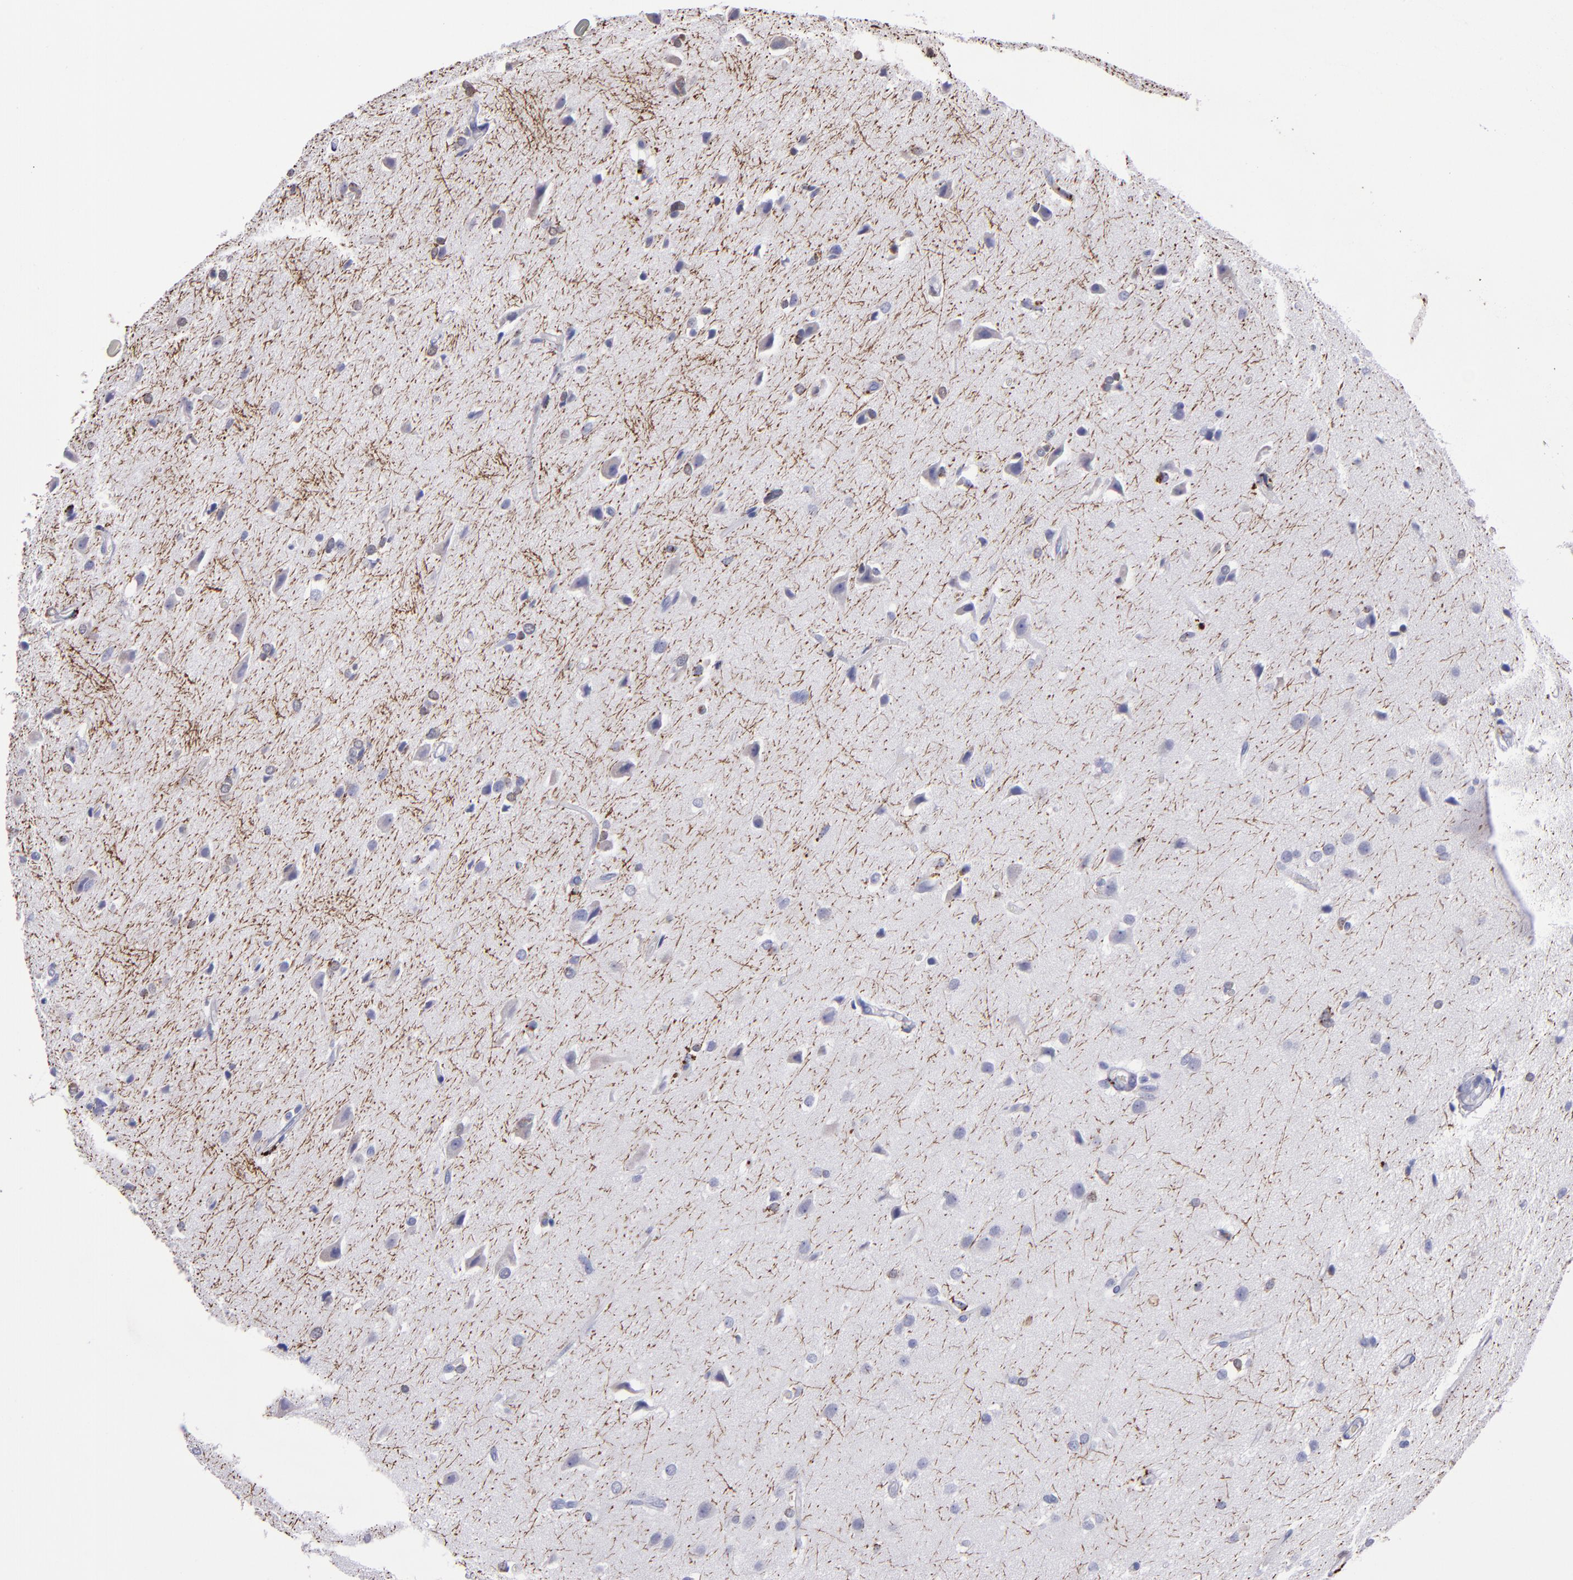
{"staining": {"intensity": "moderate", "quantity": ">75%", "location": "cytoplasmic/membranous"}, "tissue": "glioma", "cell_type": "Tumor cells", "image_type": "cancer", "snomed": [{"axis": "morphology", "description": "Glioma, malignant, High grade"}, {"axis": "topography", "description": "Brain"}], "caption": "High-grade glioma (malignant) stained with IHC exhibits moderate cytoplasmic/membranous staining in about >75% of tumor cells.", "gene": "CTSS", "patient": {"sex": "male", "age": 68}}